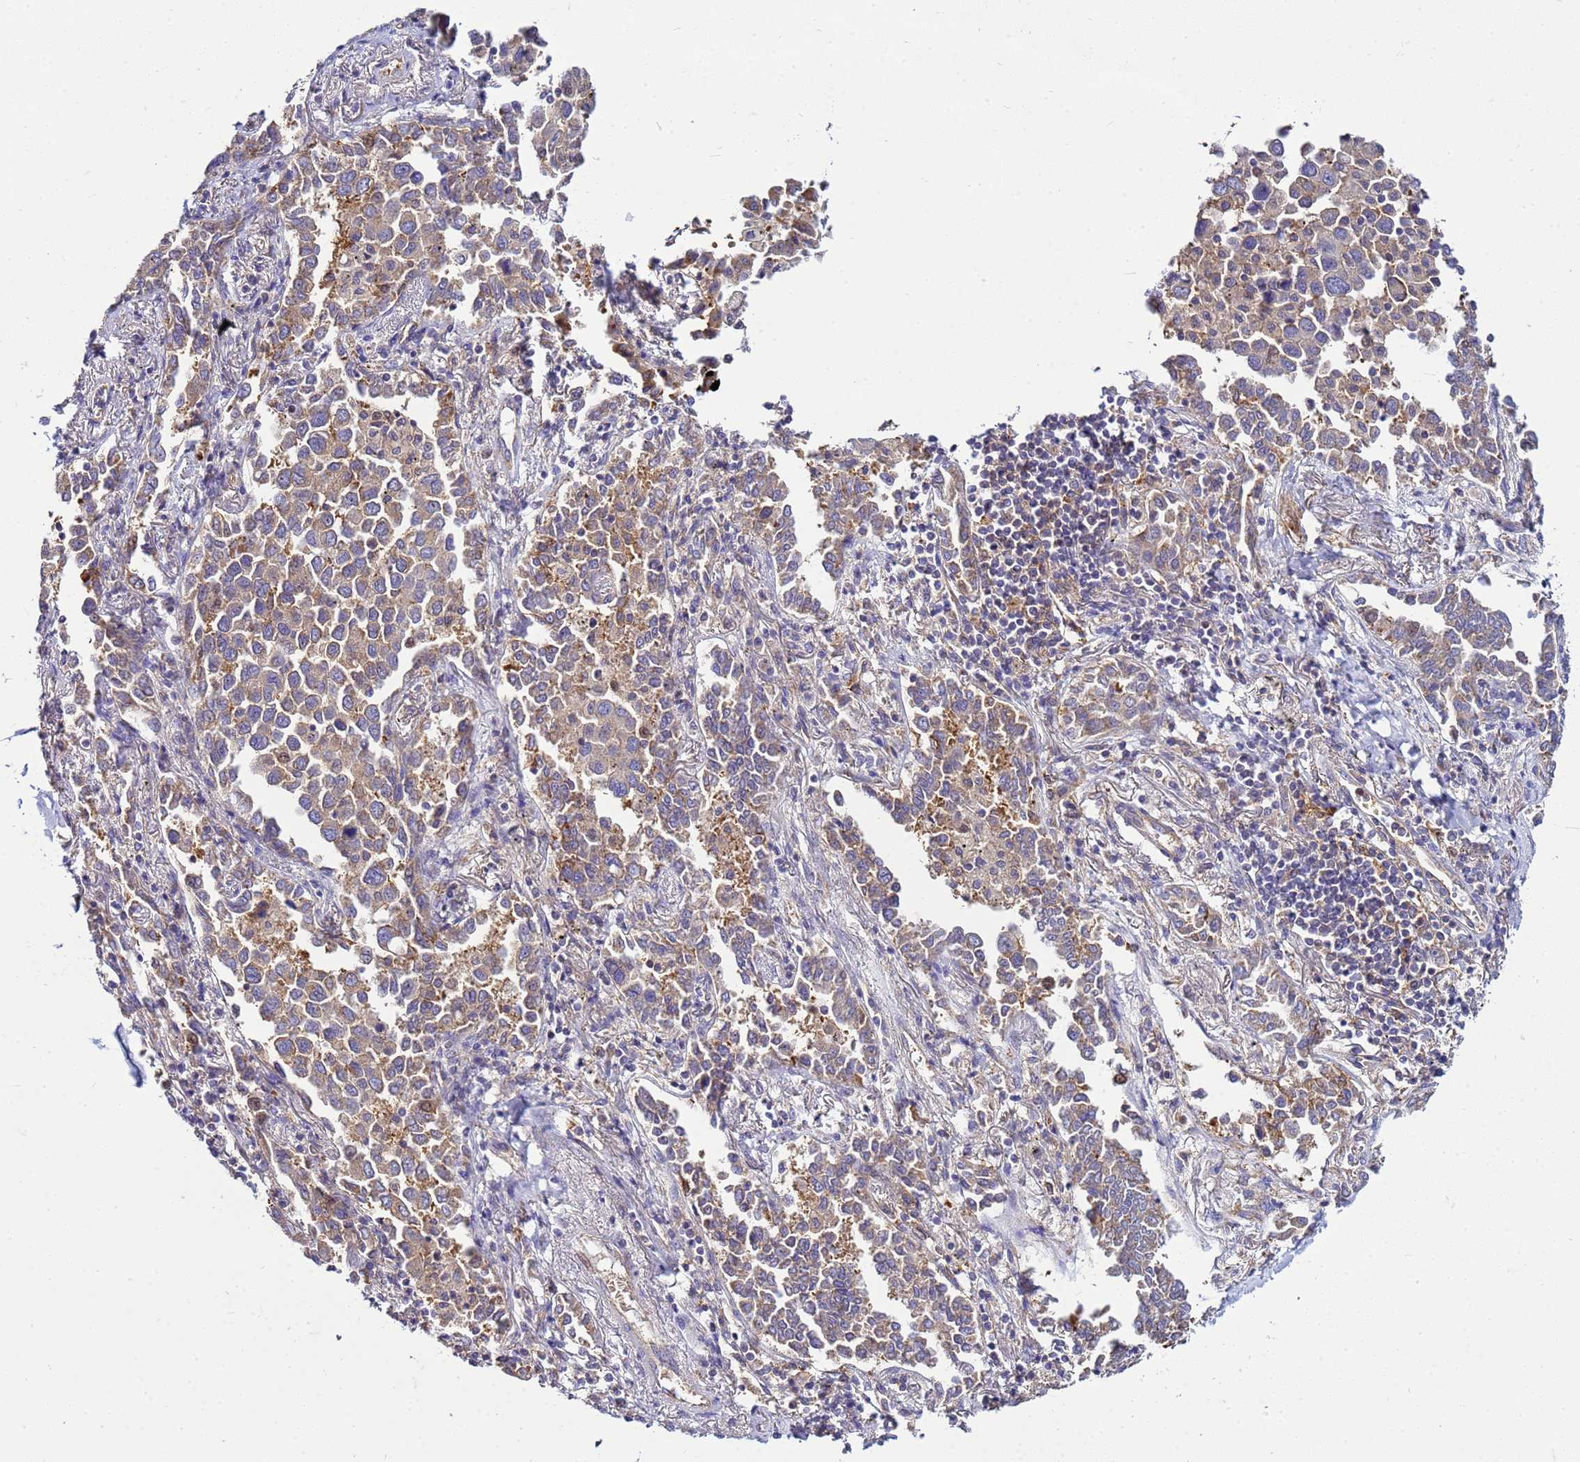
{"staining": {"intensity": "weak", "quantity": ">75%", "location": "cytoplasmic/membranous"}, "tissue": "lung cancer", "cell_type": "Tumor cells", "image_type": "cancer", "snomed": [{"axis": "morphology", "description": "Adenocarcinoma, NOS"}, {"axis": "topography", "description": "Lung"}], "caption": "Approximately >75% of tumor cells in human lung adenocarcinoma demonstrate weak cytoplasmic/membranous protein positivity as visualized by brown immunohistochemical staining.", "gene": "PKD1", "patient": {"sex": "male", "age": 67}}